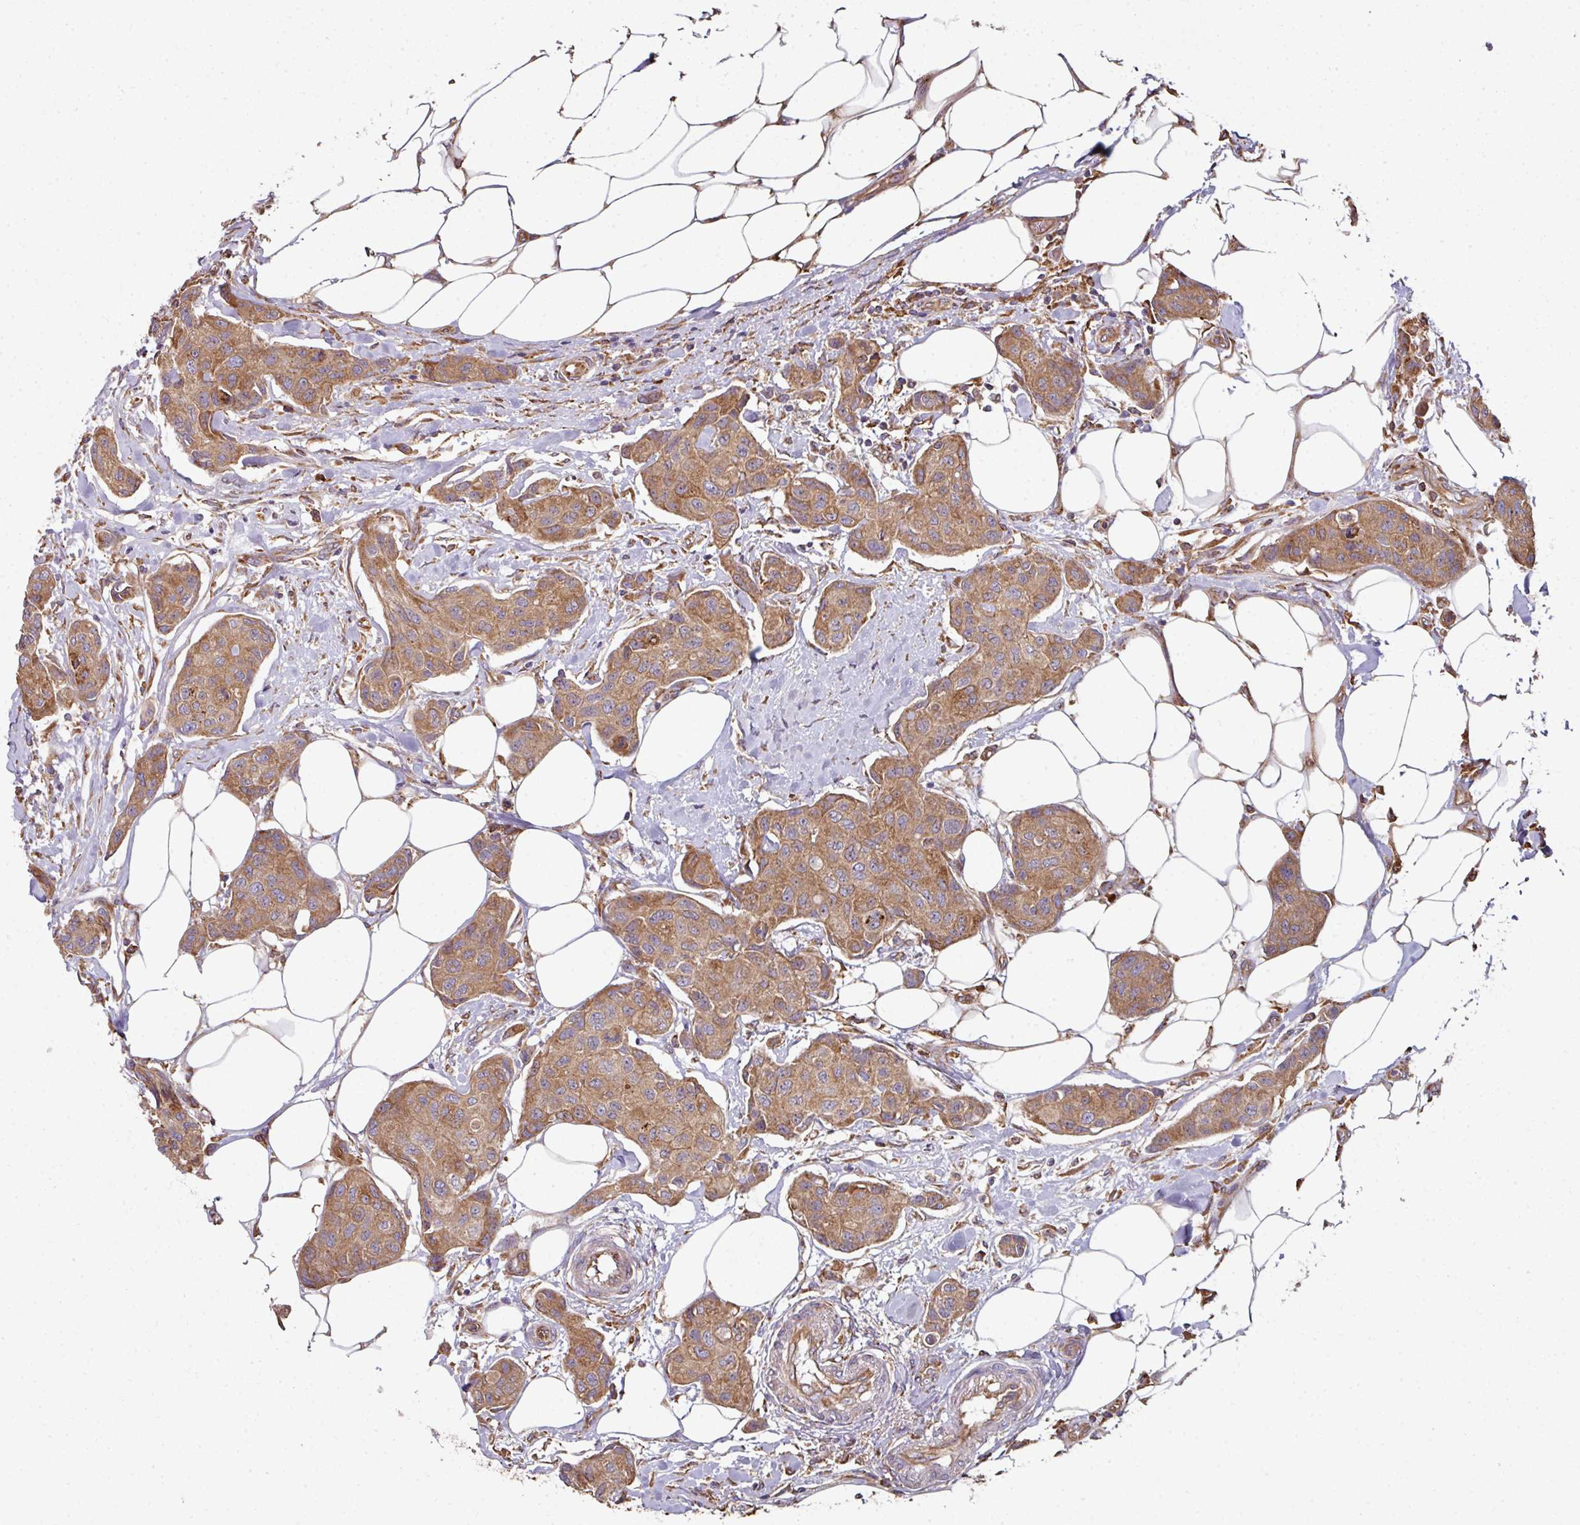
{"staining": {"intensity": "moderate", "quantity": ">75%", "location": "cytoplasmic/membranous"}, "tissue": "breast cancer", "cell_type": "Tumor cells", "image_type": "cancer", "snomed": [{"axis": "morphology", "description": "Duct carcinoma"}, {"axis": "topography", "description": "Breast"}, {"axis": "topography", "description": "Lymph node"}], "caption": "Moderate cytoplasmic/membranous expression for a protein is identified in approximately >75% of tumor cells of breast invasive ductal carcinoma using immunohistochemistry (IHC).", "gene": "FAT4", "patient": {"sex": "female", "age": 80}}